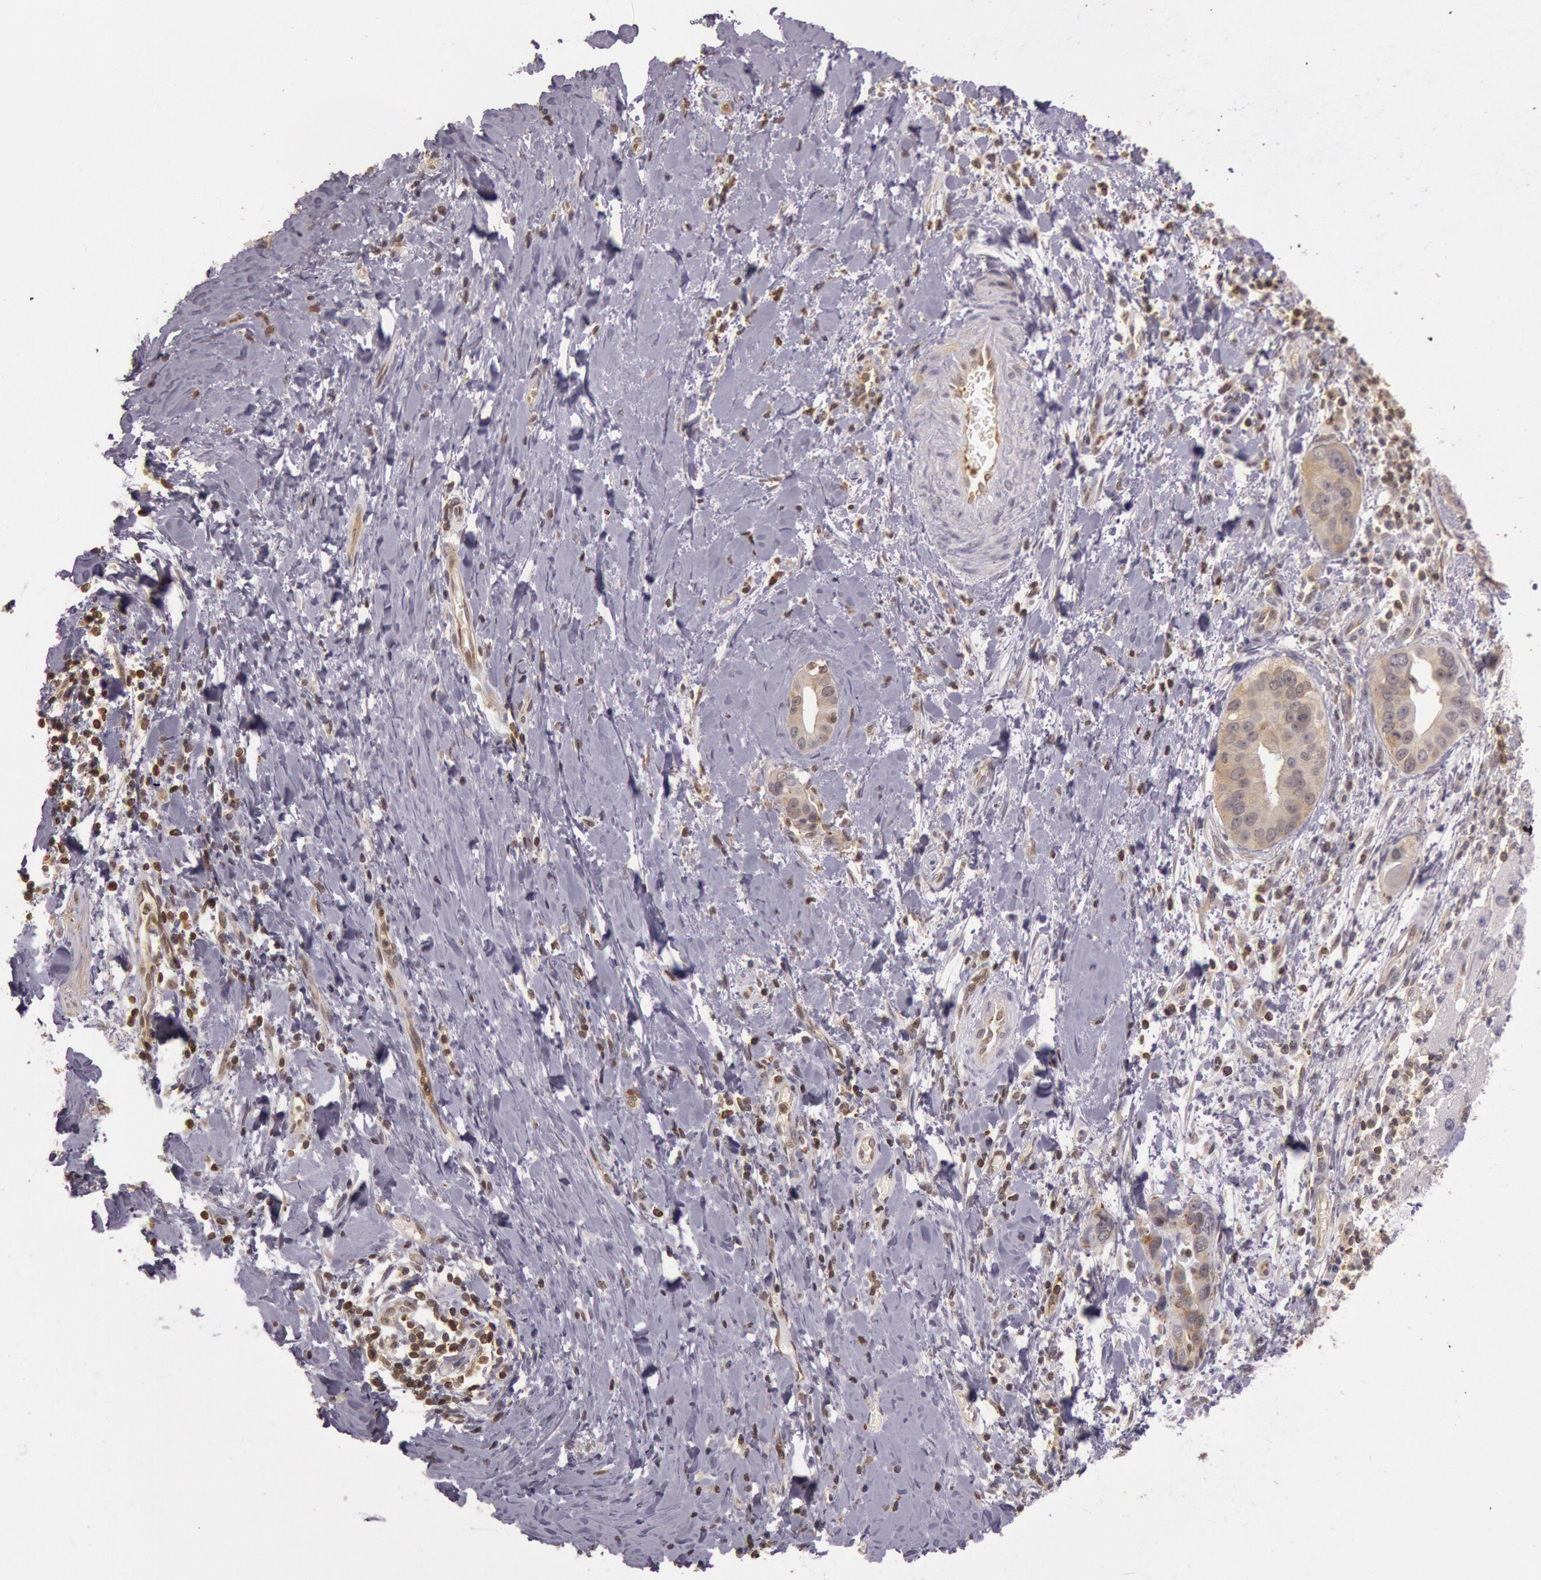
{"staining": {"intensity": "moderate", "quantity": ">75%", "location": "cytoplasmic/membranous,nuclear"}, "tissue": "liver cancer", "cell_type": "Tumor cells", "image_type": "cancer", "snomed": [{"axis": "morphology", "description": "Cholangiocarcinoma"}, {"axis": "topography", "description": "Liver"}], "caption": "High-power microscopy captured an immunohistochemistry micrograph of liver cancer (cholangiocarcinoma), revealing moderate cytoplasmic/membranous and nuclear positivity in about >75% of tumor cells.", "gene": "HIF1A", "patient": {"sex": "female", "age": 65}}